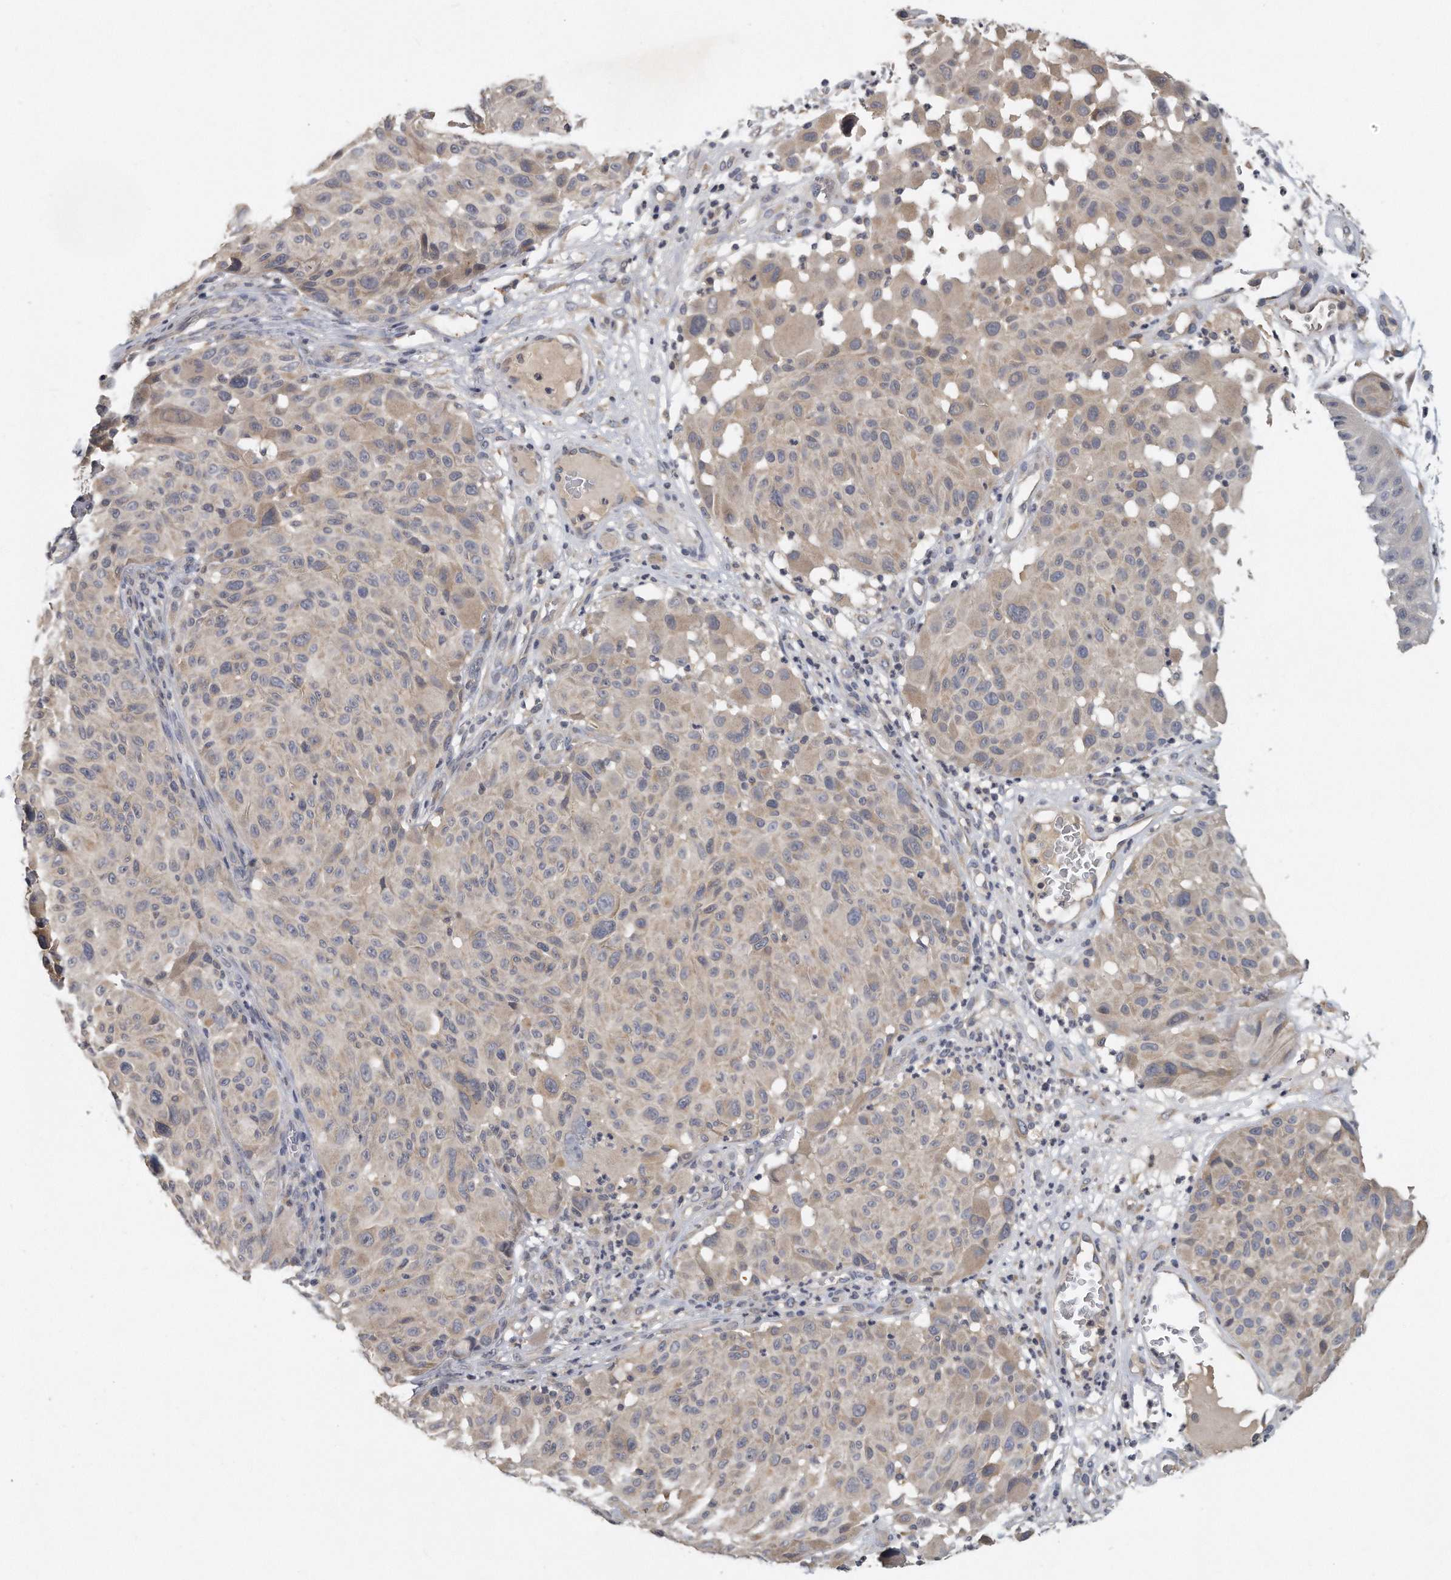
{"staining": {"intensity": "weak", "quantity": "<25%", "location": "cytoplasmic/membranous"}, "tissue": "melanoma", "cell_type": "Tumor cells", "image_type": "cancer", "snomed": [{"axis": "morphology", "description": "Malignant melanoma, NOS"}, {"axis": "topography", "description": "Skin"}], "caption": "There is no significant staining in tumor cells of melanoma.", "gene": "TRAPPC14", "patient": {"sex": "male", "age": 83}}